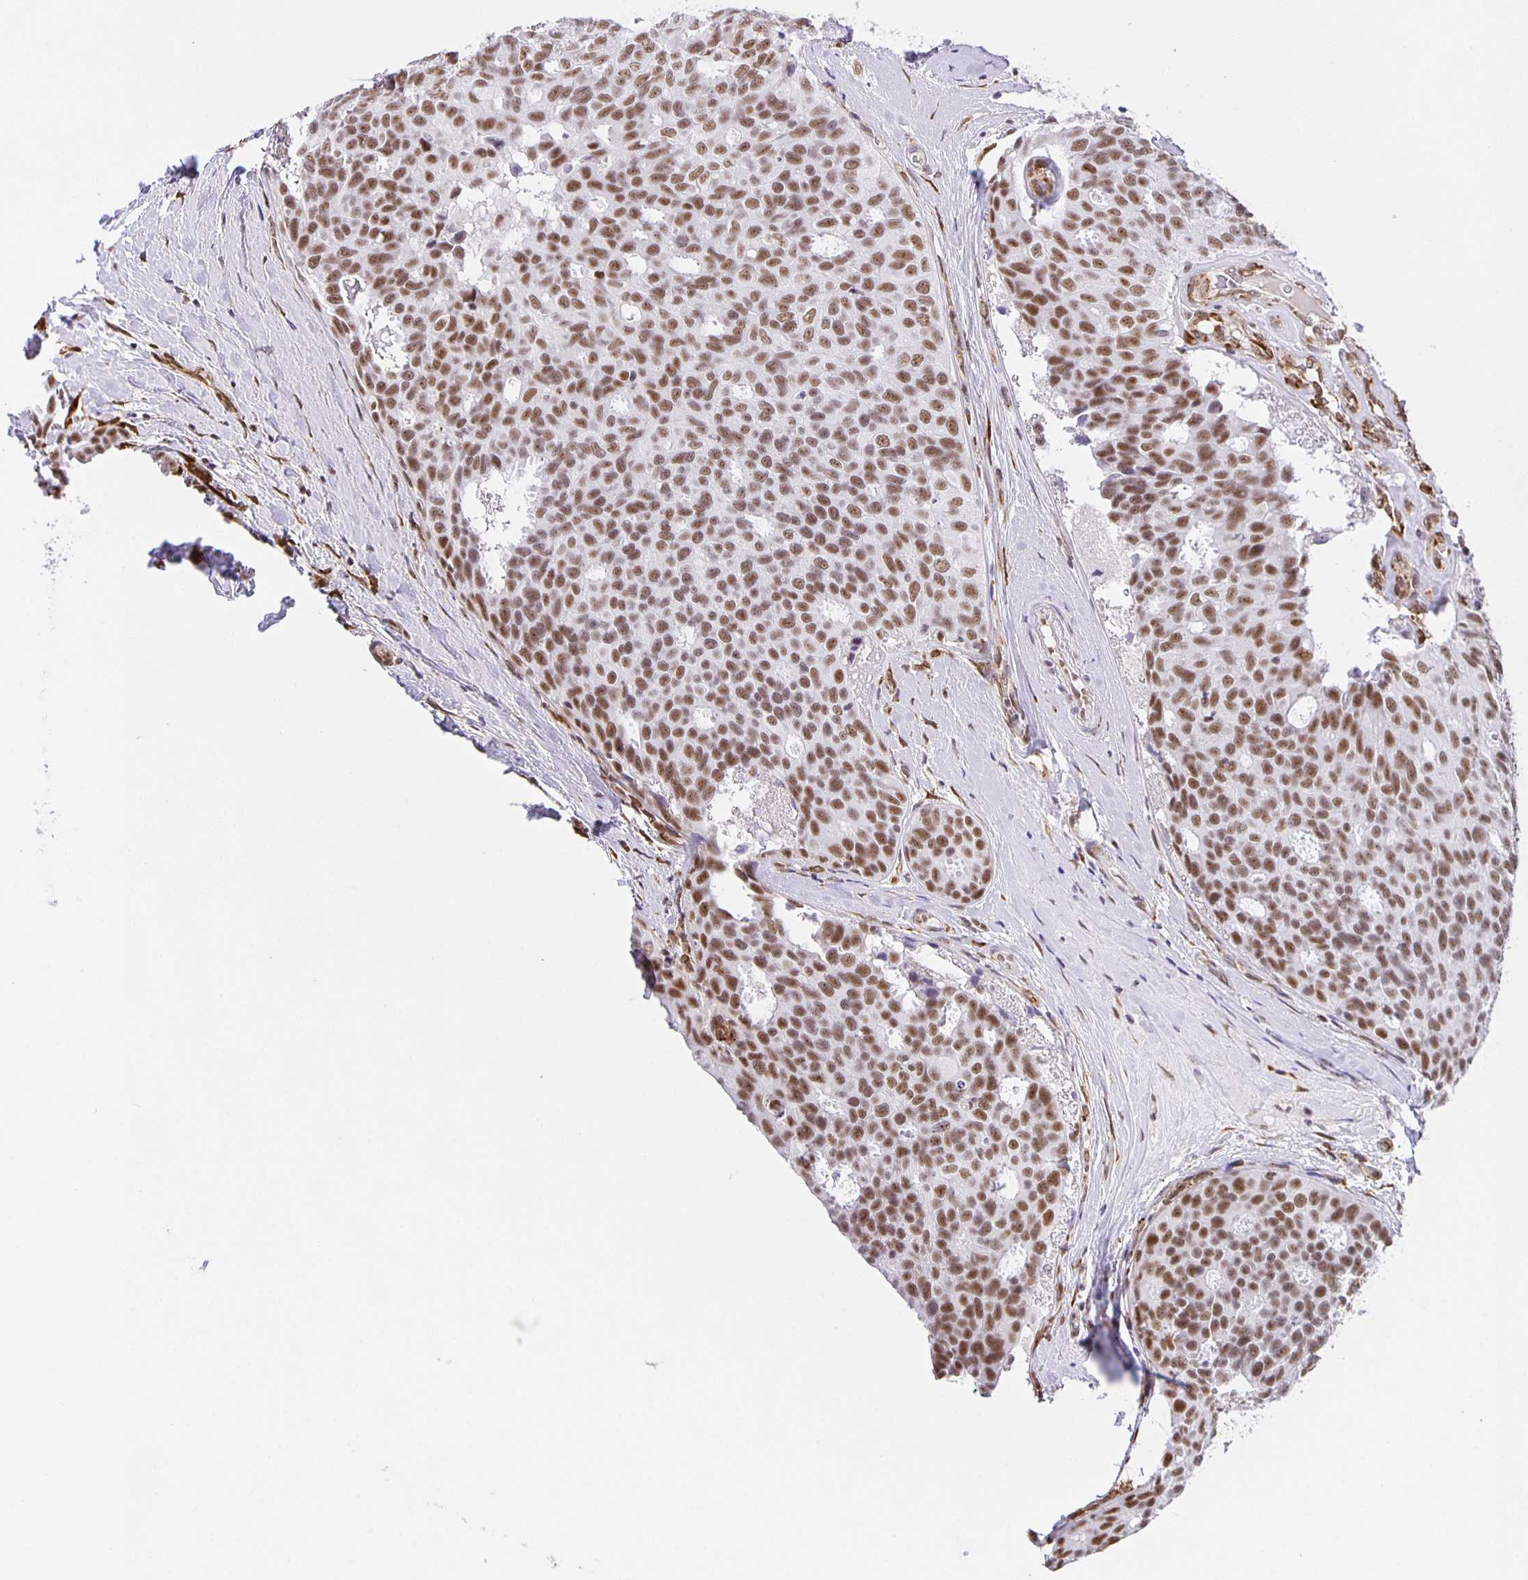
{"staining": {"intensity": "moderate", "quantity": ">75%", "location": "nuclear"}, "tissue": "breast cancer", "cell_type": "Tumor cells", "image_type": "cancer", "snomed": [{"axis": "morphology", "description": "Duct carcinoma"}, {"axis": "topography", "description": "Breast"}], "caption": "A brown stain shows moderate nuclear positivity of a protein in breast invasive ductal carcinoma tumor cells.", "gene": "ZRANB2", "patient": {"sex": "female", "age": 45}}